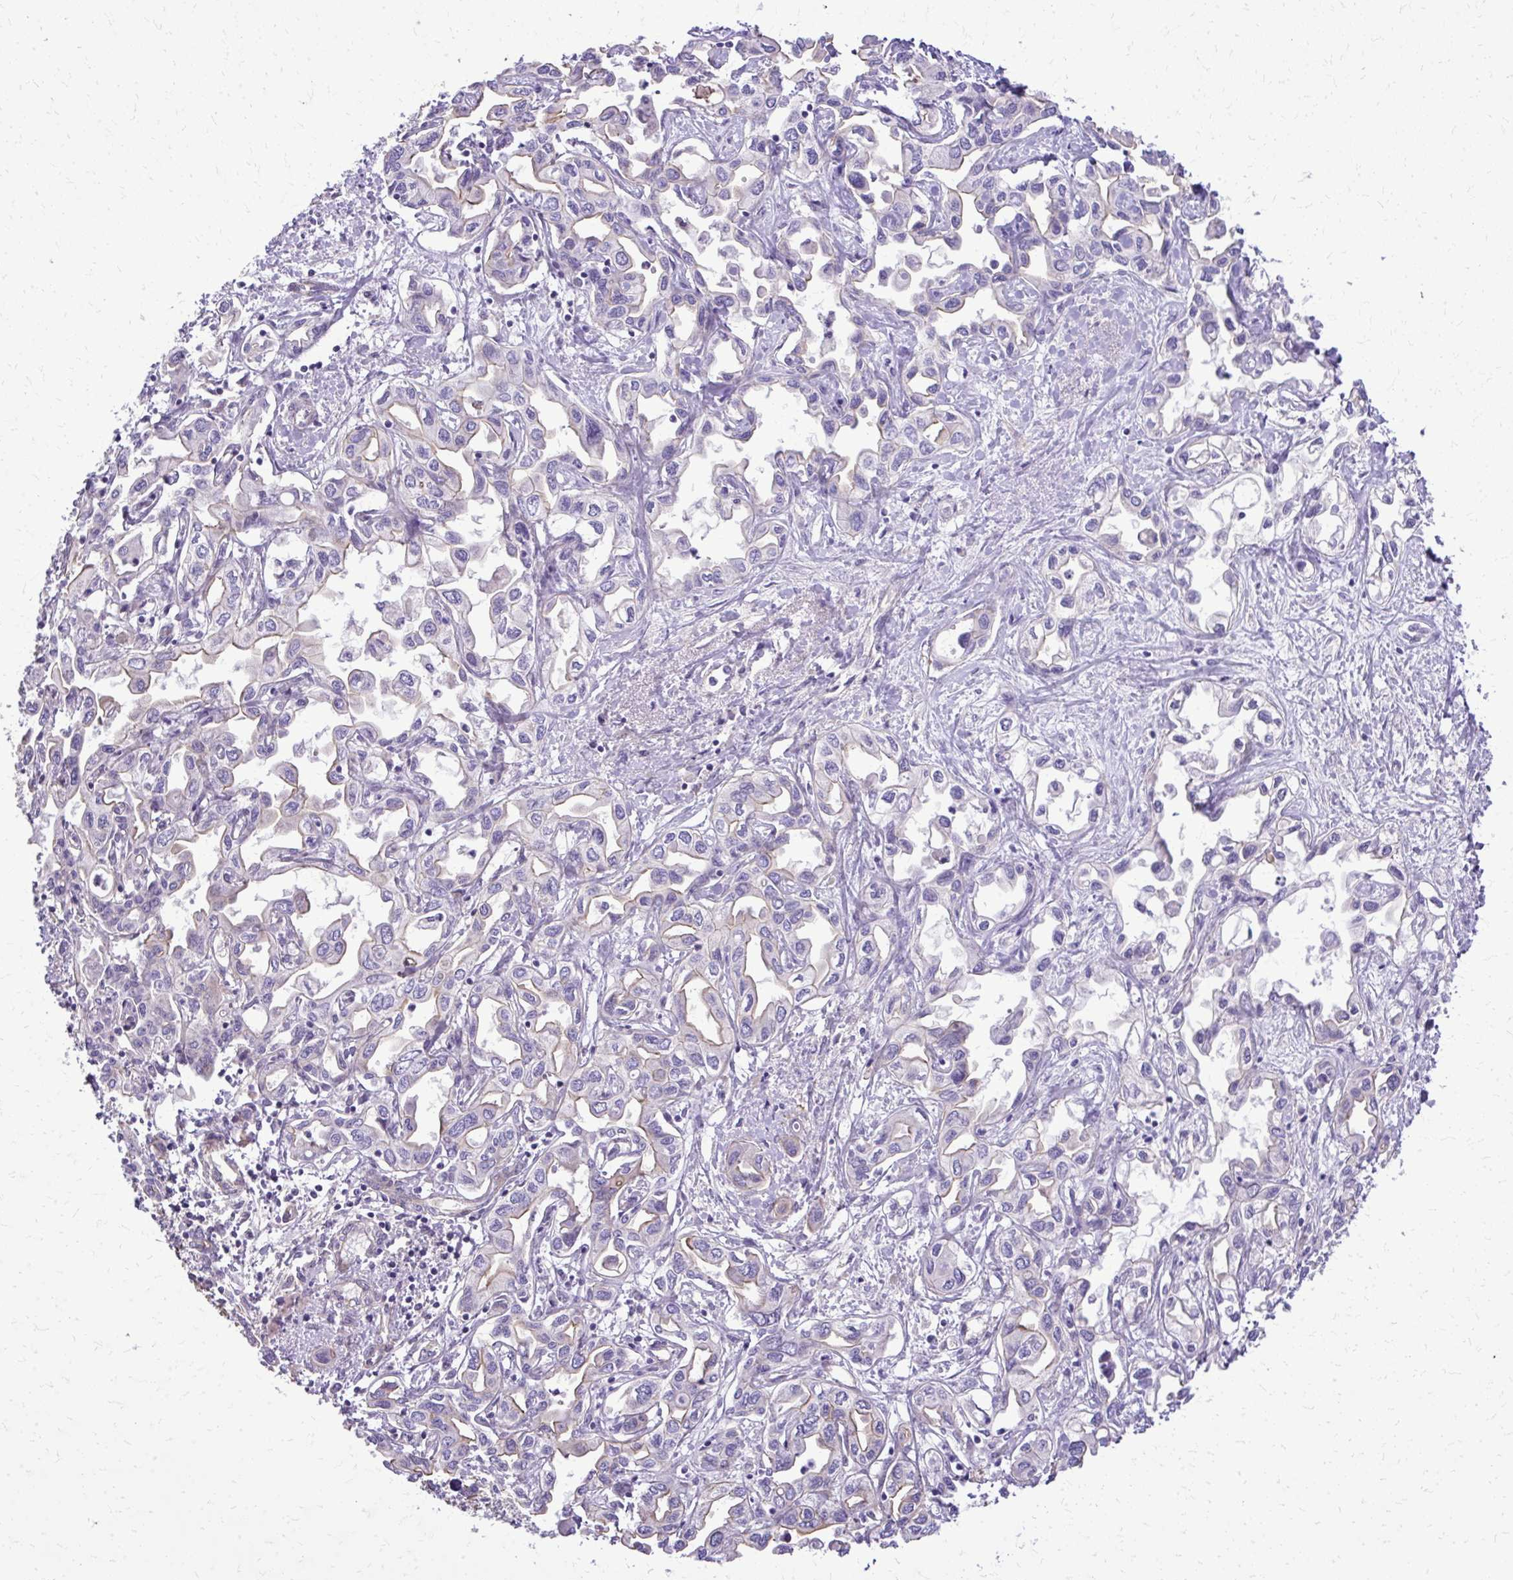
{"staining": {"intensity": "moderate", "quantity": "<25%", "location": "cytoplasmic/membranous"}, "tissue": "liver cancer", "cell_type": "Tumor cells", "image_type": "cancer", "snomed": [{"axis": "morphology", "description": "Cholangiocarcinoma"}, {"axis": "topography", "description": "Liver"}], "caption": "A brown stain highlights moderate cytoplasmic/membranous positivity of a protein in human cholangiocarcinoma (liver) tumor cells.", "gene": "RUNDC3B", "patient": {"sex": "female", "age": 64}}